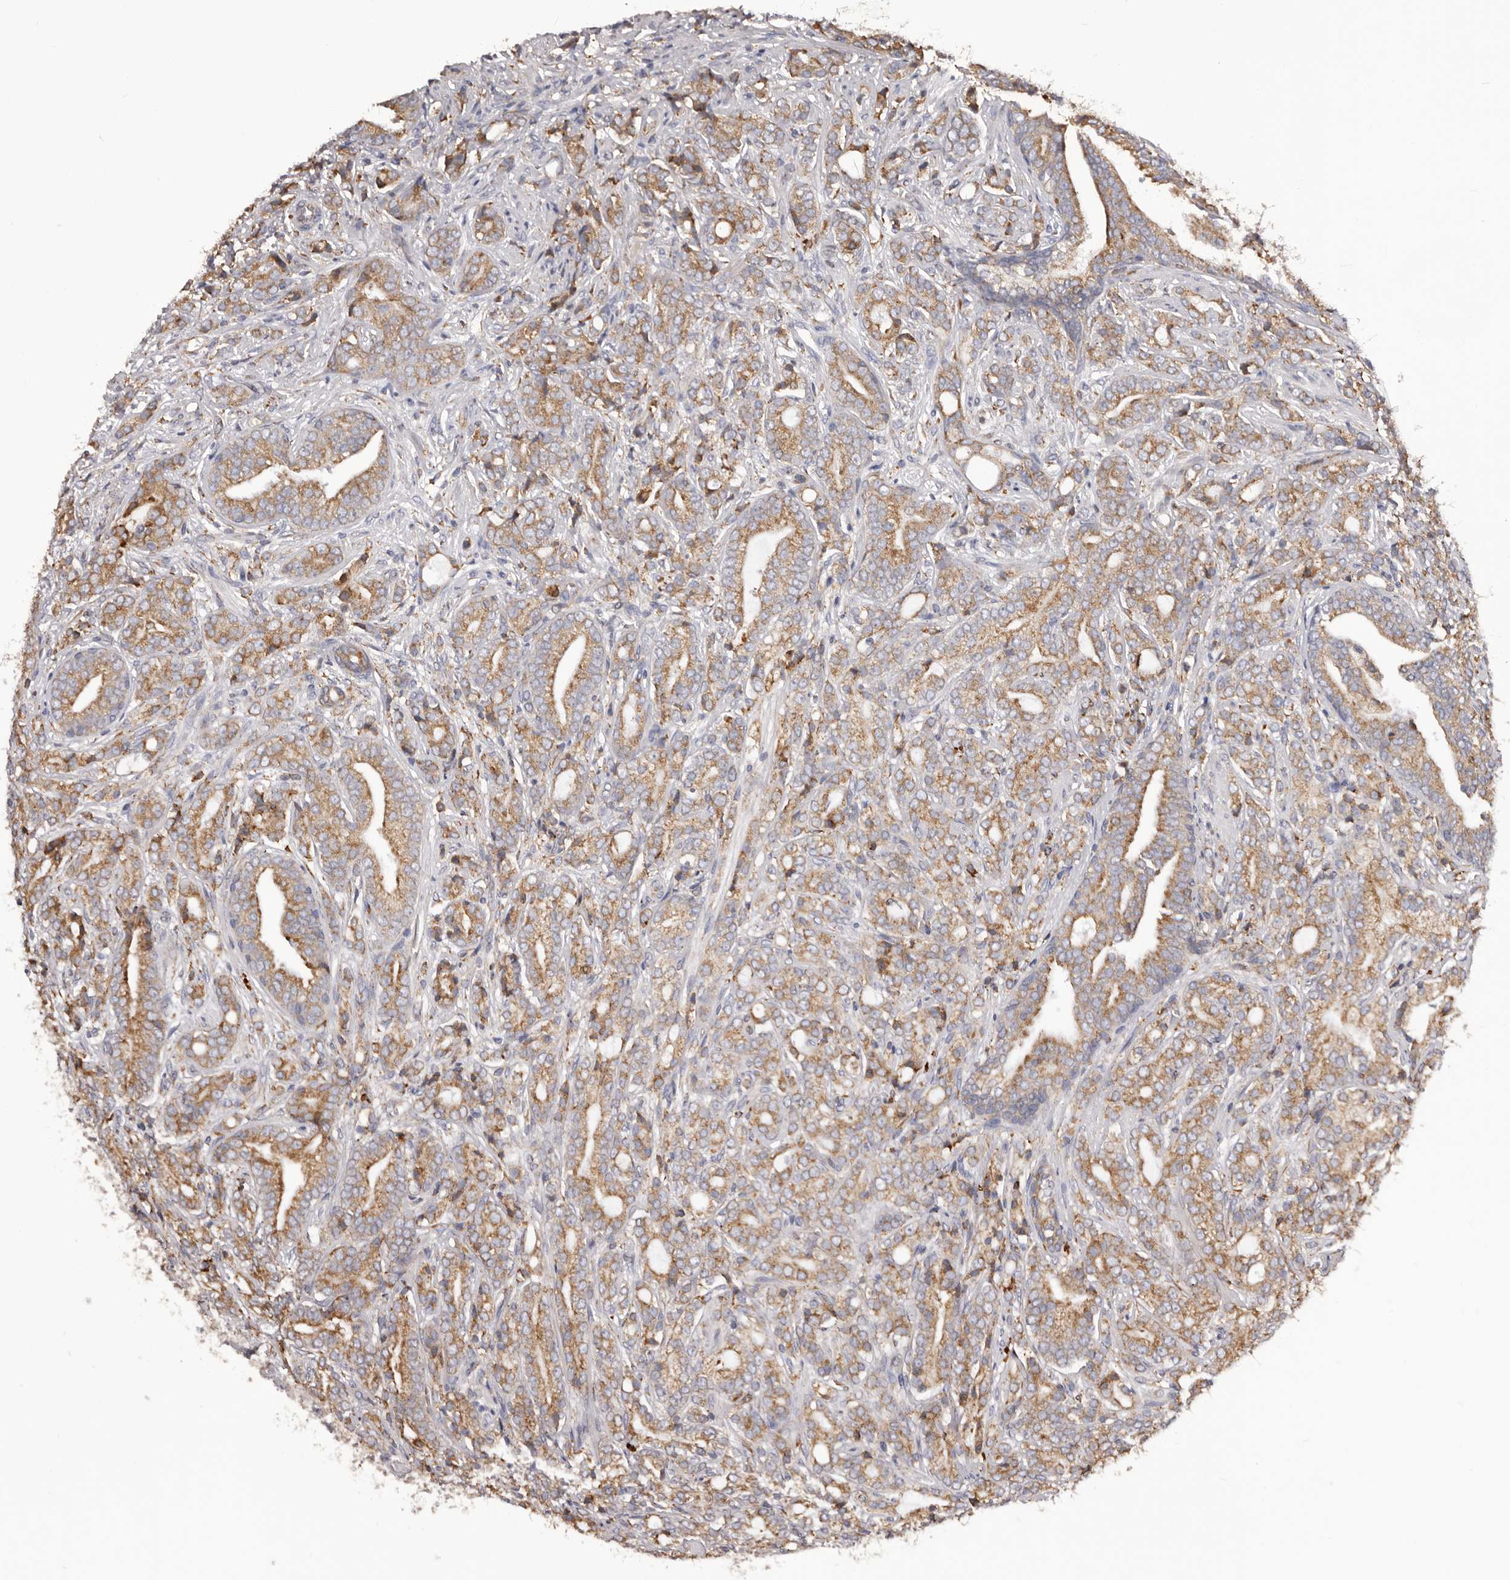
{"staining": {"intensity": "moderate", "quantity": ">75%", "location": "cytoplasmic/membranous"}, "tissue": "prostate cancer", "cell_type": "Tumor cells", "image_type": "cancer", "snomed": [{"axis": "morphology", "description": "Adenocarcinoma, High grade"}, {"axis": "topography", "description": "Prostate"}], "caption": "Protein expression analysis of prostate cancer (high-grade adenocarcinoma) shows moderate cytoplasmic/membranous positivity in approximately >75% of tumor cells.", "gene": "QRSL1", "patient": {"sex": "male", "age": 57}}